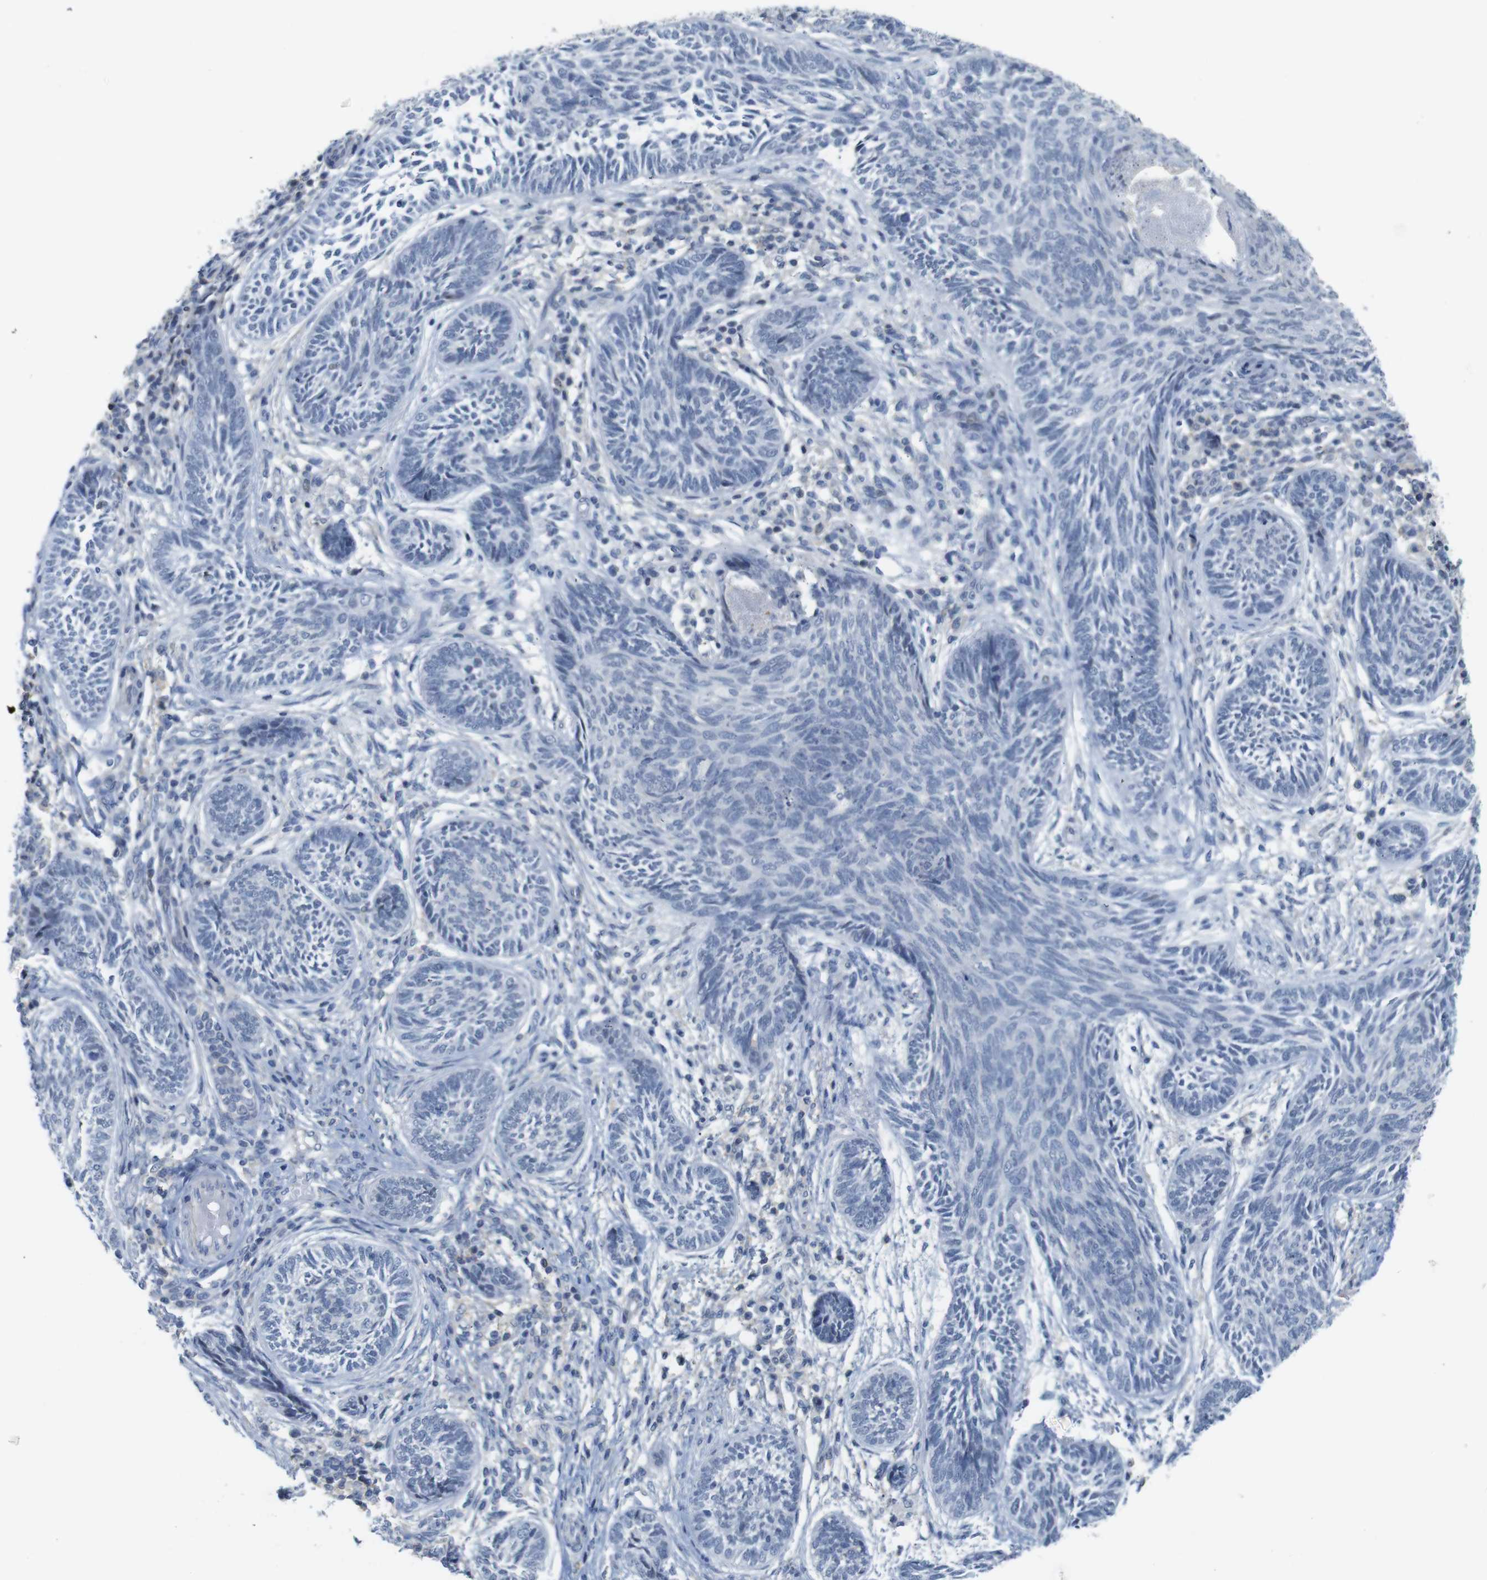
{"staining": {"intensity": "negative", "quantity": "none", "location": "none"}, "tissue": "skin cancer", "cell_type": "Tumor cells", "image_type": "cancer", "snomed": [{"axis": "morphology", "description": "Papilloma, NOS"}, {"axis": "morphology", "description": "Basal cell carcinoma"}, {"axis": "topography", "description": "Skin"}], "caption": "Immunohistochemical staining of human skin cancer (basal cell carcinoma) shows no significant positivity in tumor cells.", "gene": "OTOF", "patient": {"sex": "male", "age": 87}}